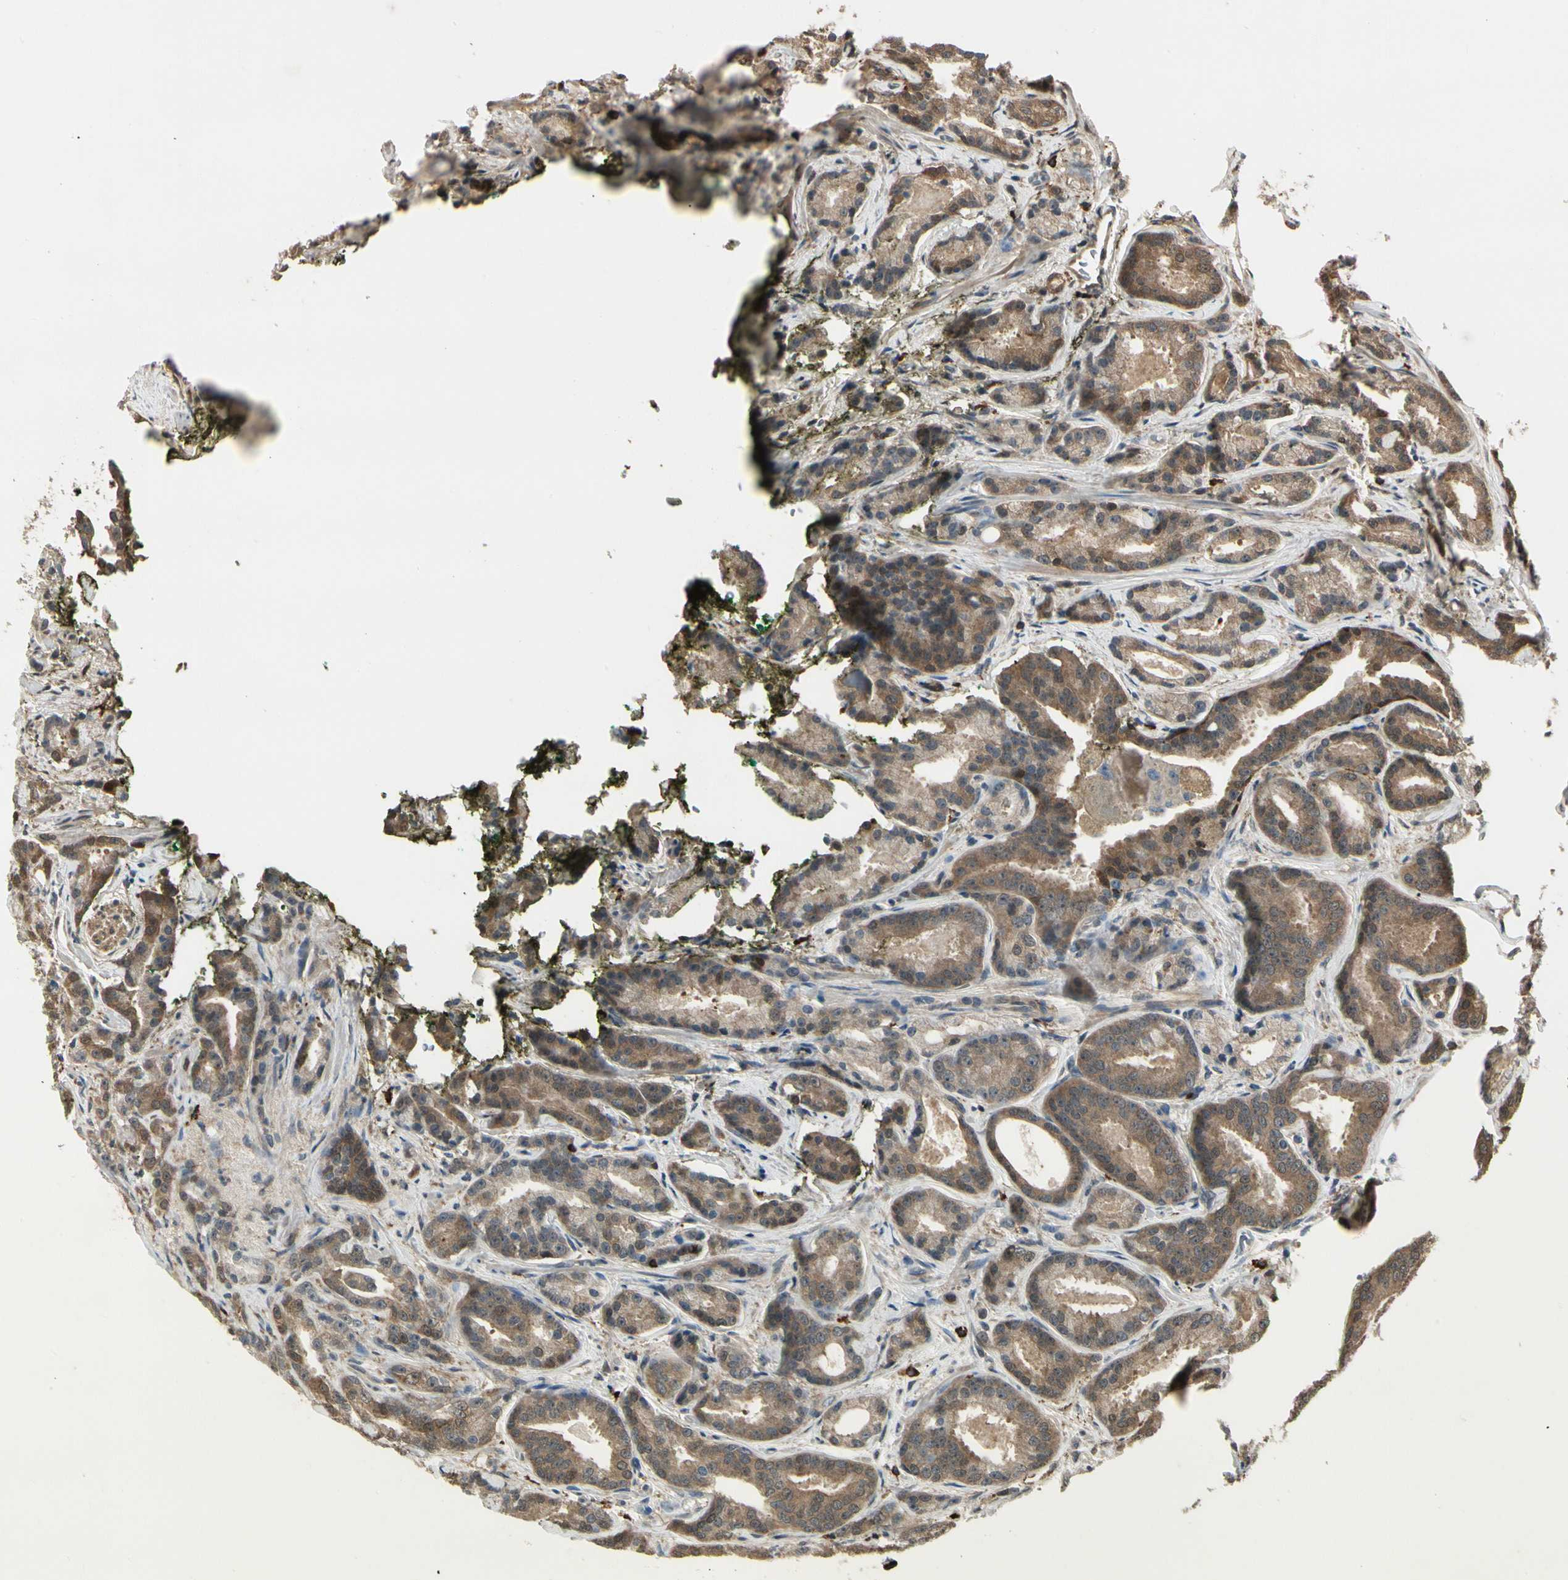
{"staining": {"intensity": "moderate", "quantity": ">75%", "location": "cytoplasmic/membranous"}, "tissue": "prostate cancer", "cell_type": "Tumor cells", "image_type": "cancer", "snomed": [{"axis": "morphology", "description": "Adenocarcinoma, Low grade"}, {"axis": "topography", "description": "Prostate"}], "caption": "This image demonstrates prostate cancer stained with immunohistochemistry (IHC) to label a protein in brown. The cytoplasmic/membranous of tumor cells show moderate positivity for the protein. Nuclei are counter-stained blue.", "gene": "EVC", "patient": {"sex": "male", "age": 63}}